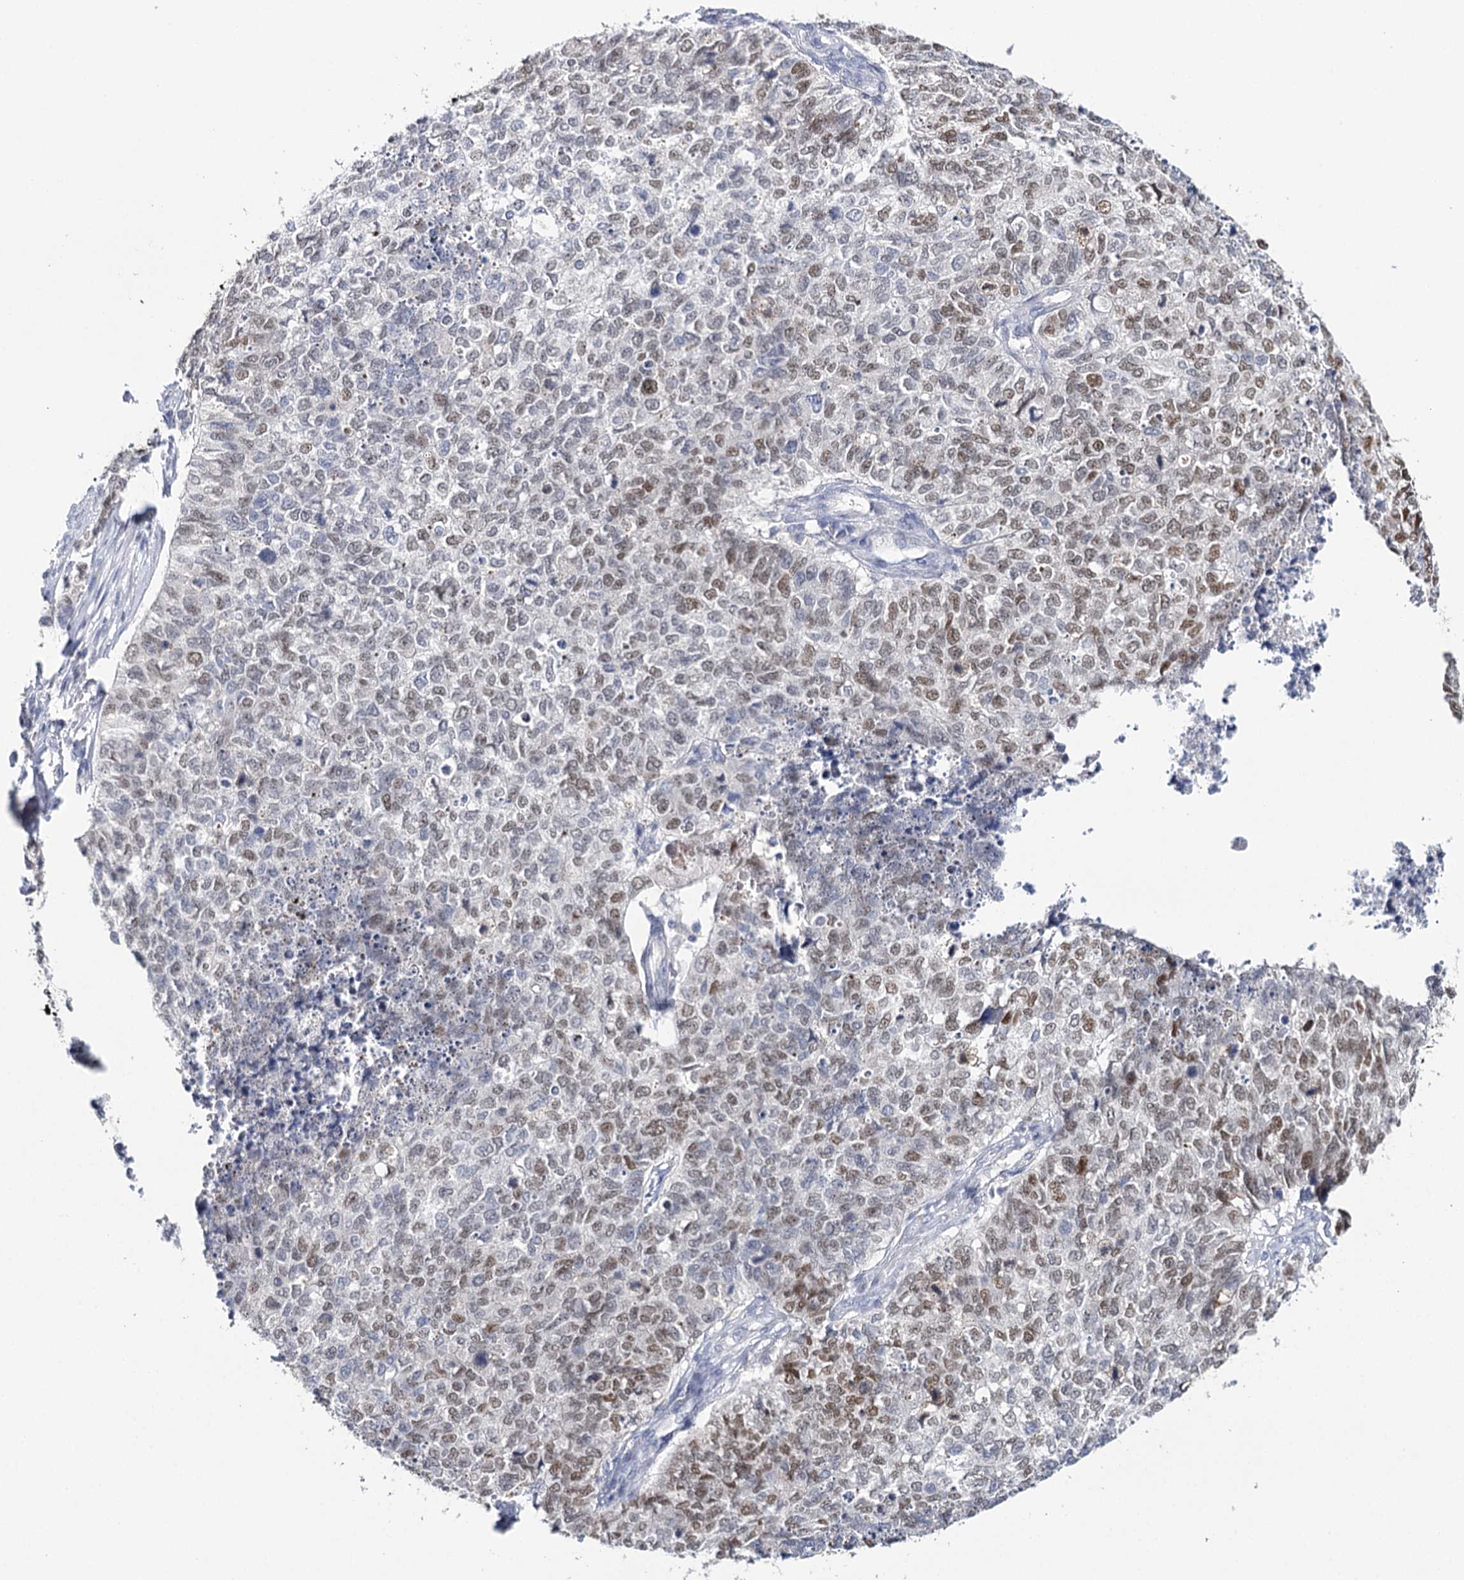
{"staining": {"intensity": "moderate", "quantity": "25%-75%", "location": "nuclear"}, "tissue": "cervical cancer", "cell_type": "Tumor cells", "image_type": "cancer", "snomed": [{"axis": "morphology", "description": "Squamous cell carcinoma, NOS"}, {"axis": "topography", "description": "Cervix"}], "caption": "This image displays cervical cancer stained with immunohistochemistry (IHC) to label a protein in brown. The nuclear of tumor cells show moderate positivity for the protein. Nuclei are counter-stained blue.", "gene": "TP53", "patient": {"sex": "female", "age": 63}}